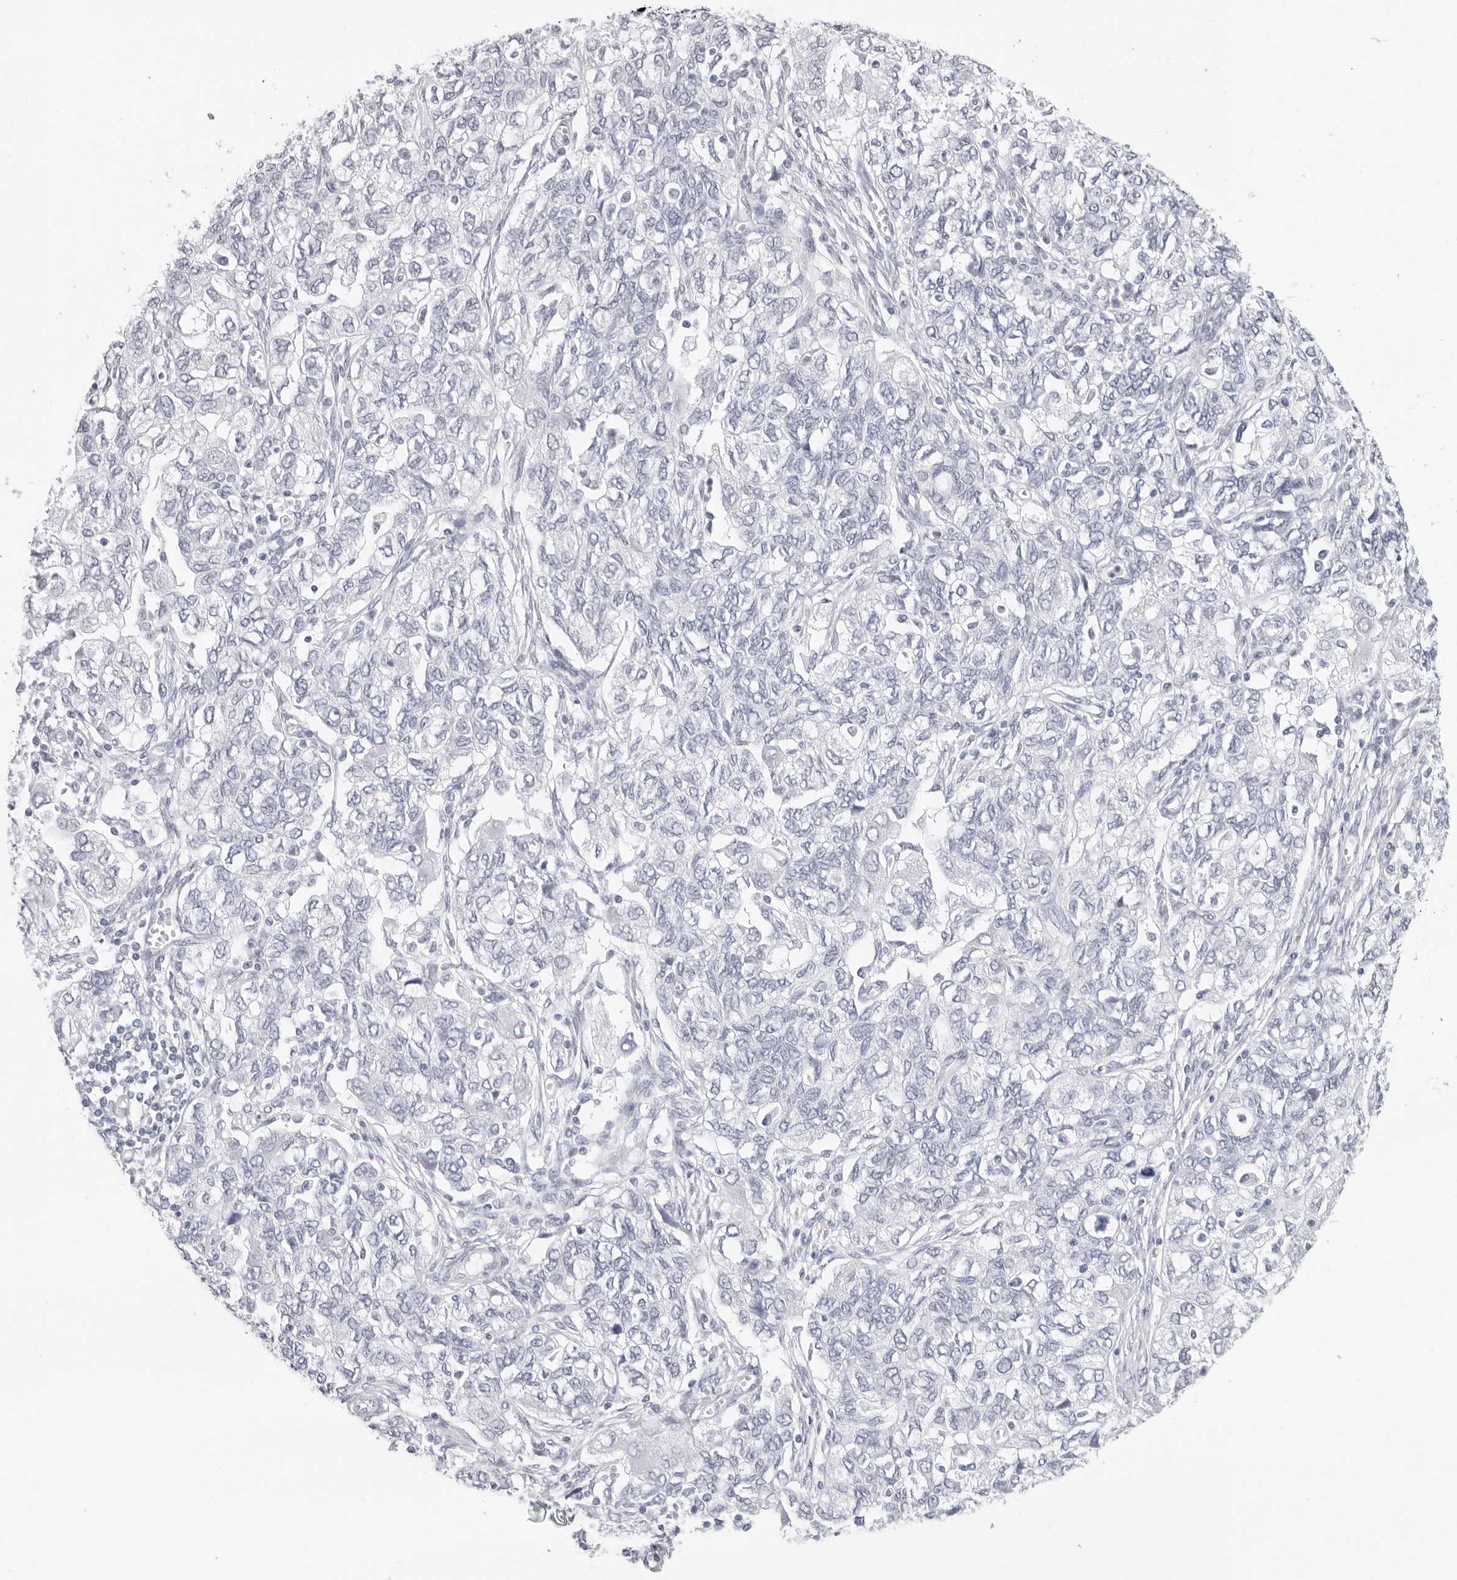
{"staining": {"intensity": "negative", "quantity": "none", "location": "none"}, "tissue": "ovarian cancer", "cell_type": "Tumor cells", "image_type": "cancer", "snomed": [{"axis": "morphology", "description": "Carcinoma, NOS"}, {"axis": "morphology", "description": "Cystadenocarcinoma, serous, NOS"}, {"axis": "topography", "description": "Ovary"}], "caption": "This photomicrograph is of serous cystadenocarcinoma (ovarian) stained with immunohistochemistry to label a protein in brown with the nuclei are counter-stained blue. There is no positivity in tumor cells. (DAB immunohistochemistry visualized using brightfield microscopy, high magnification).", "gene": "AGMAT", "patient": {"sex": "female", "age": 69}}